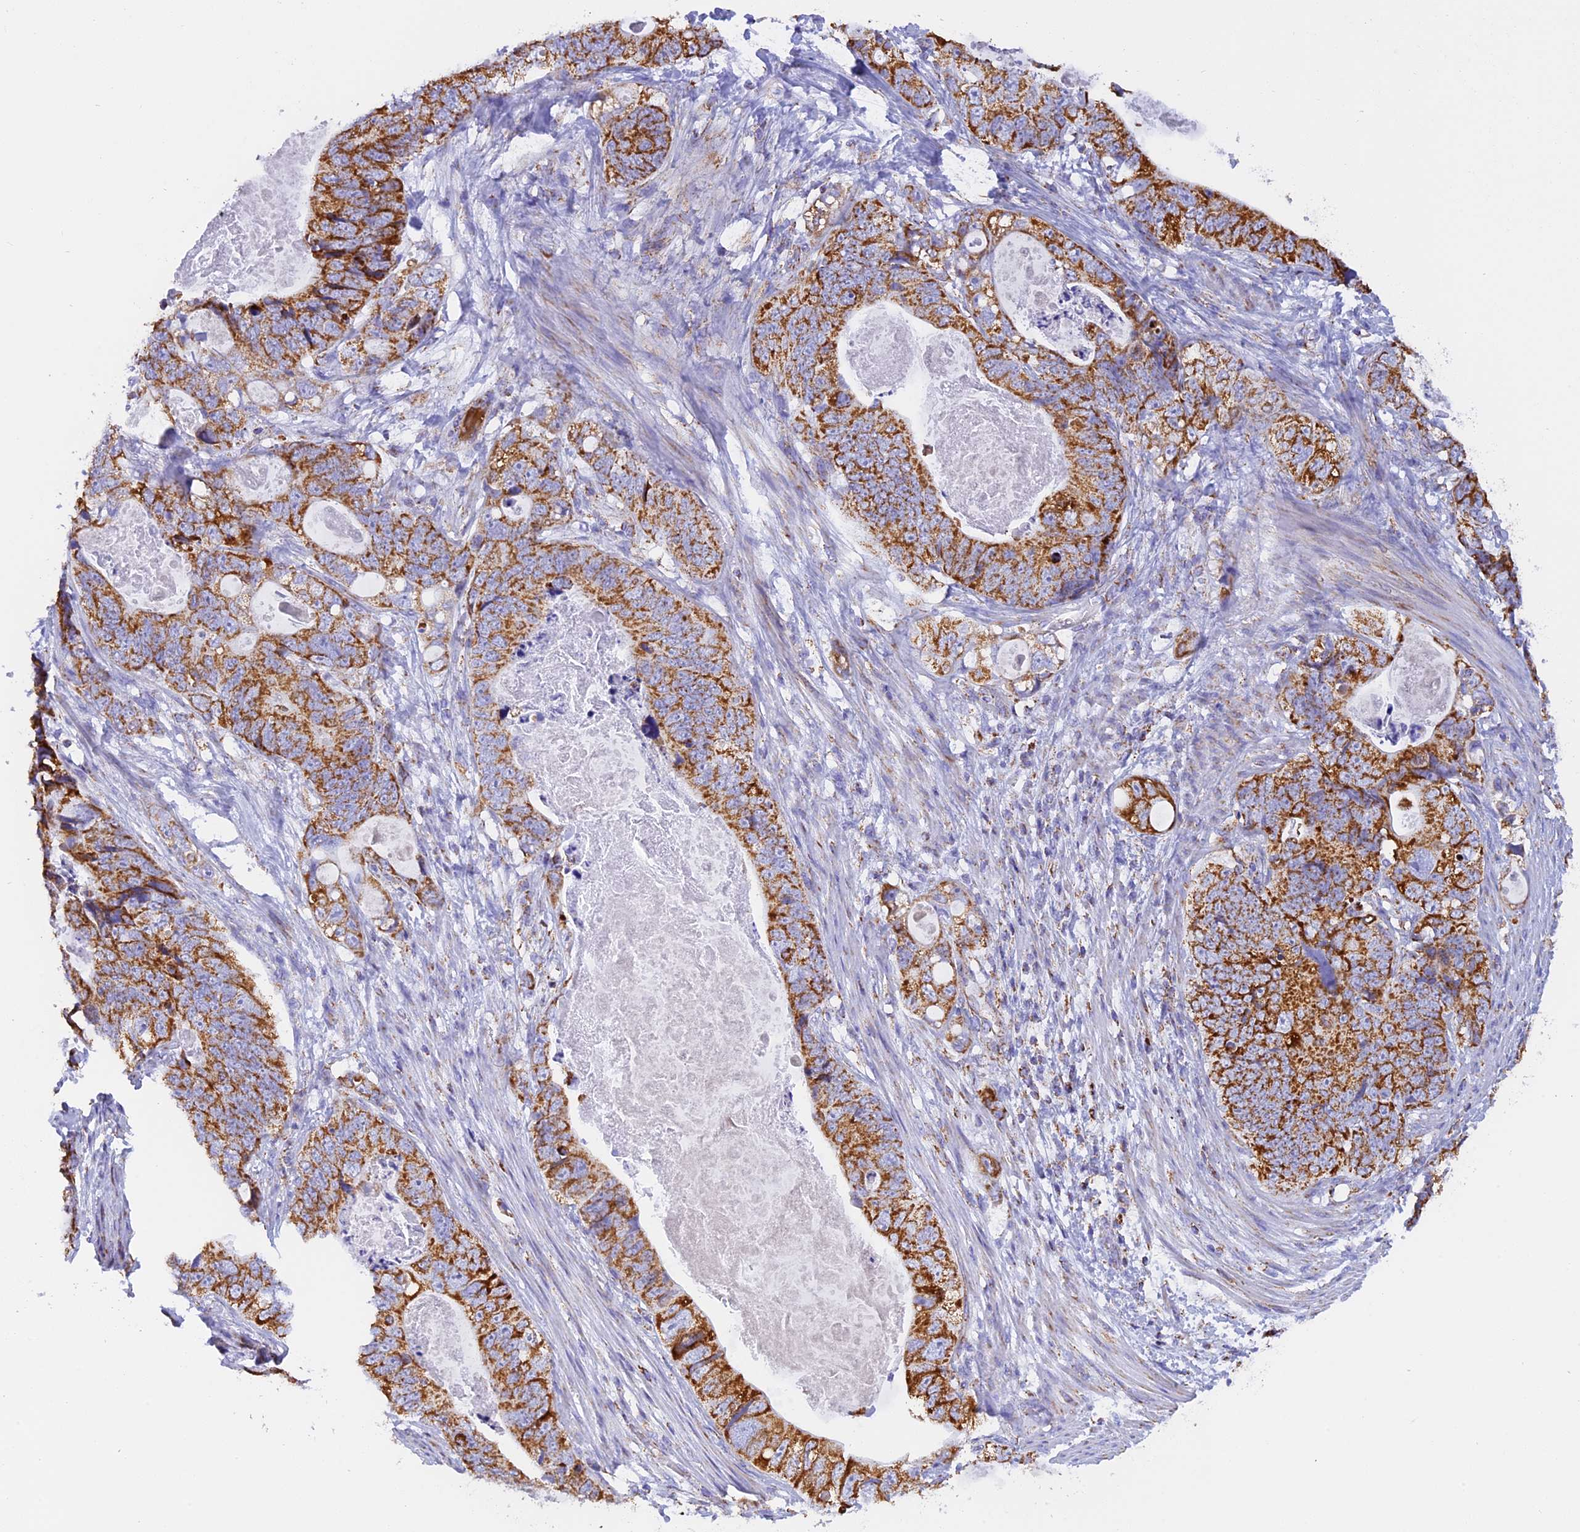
{"staining": {"intensity": "strong", "quantity": ">75%", "location": "cytoplasmic/membranous"}, "tissue": "stomach cancer", "cell_type": "Tumor cells", "image_type": "cancer", "snomed": [{"axis": "morphology", "description": "Normal tissue, NOS"}, {"axis": "morphology", "description": "Adenocarcinoma, NOS"}, {"axis": "topography", "description": "Stomach"}], "caption": "The micrograph displays staining of stomach cancer (adenocarcinoma), revealing strong cytoplasmic/membranous protein positivity (brown color) within tumor cells.", "gene": "KCNG1", "patient": {"sex": "female", "age": 89}}